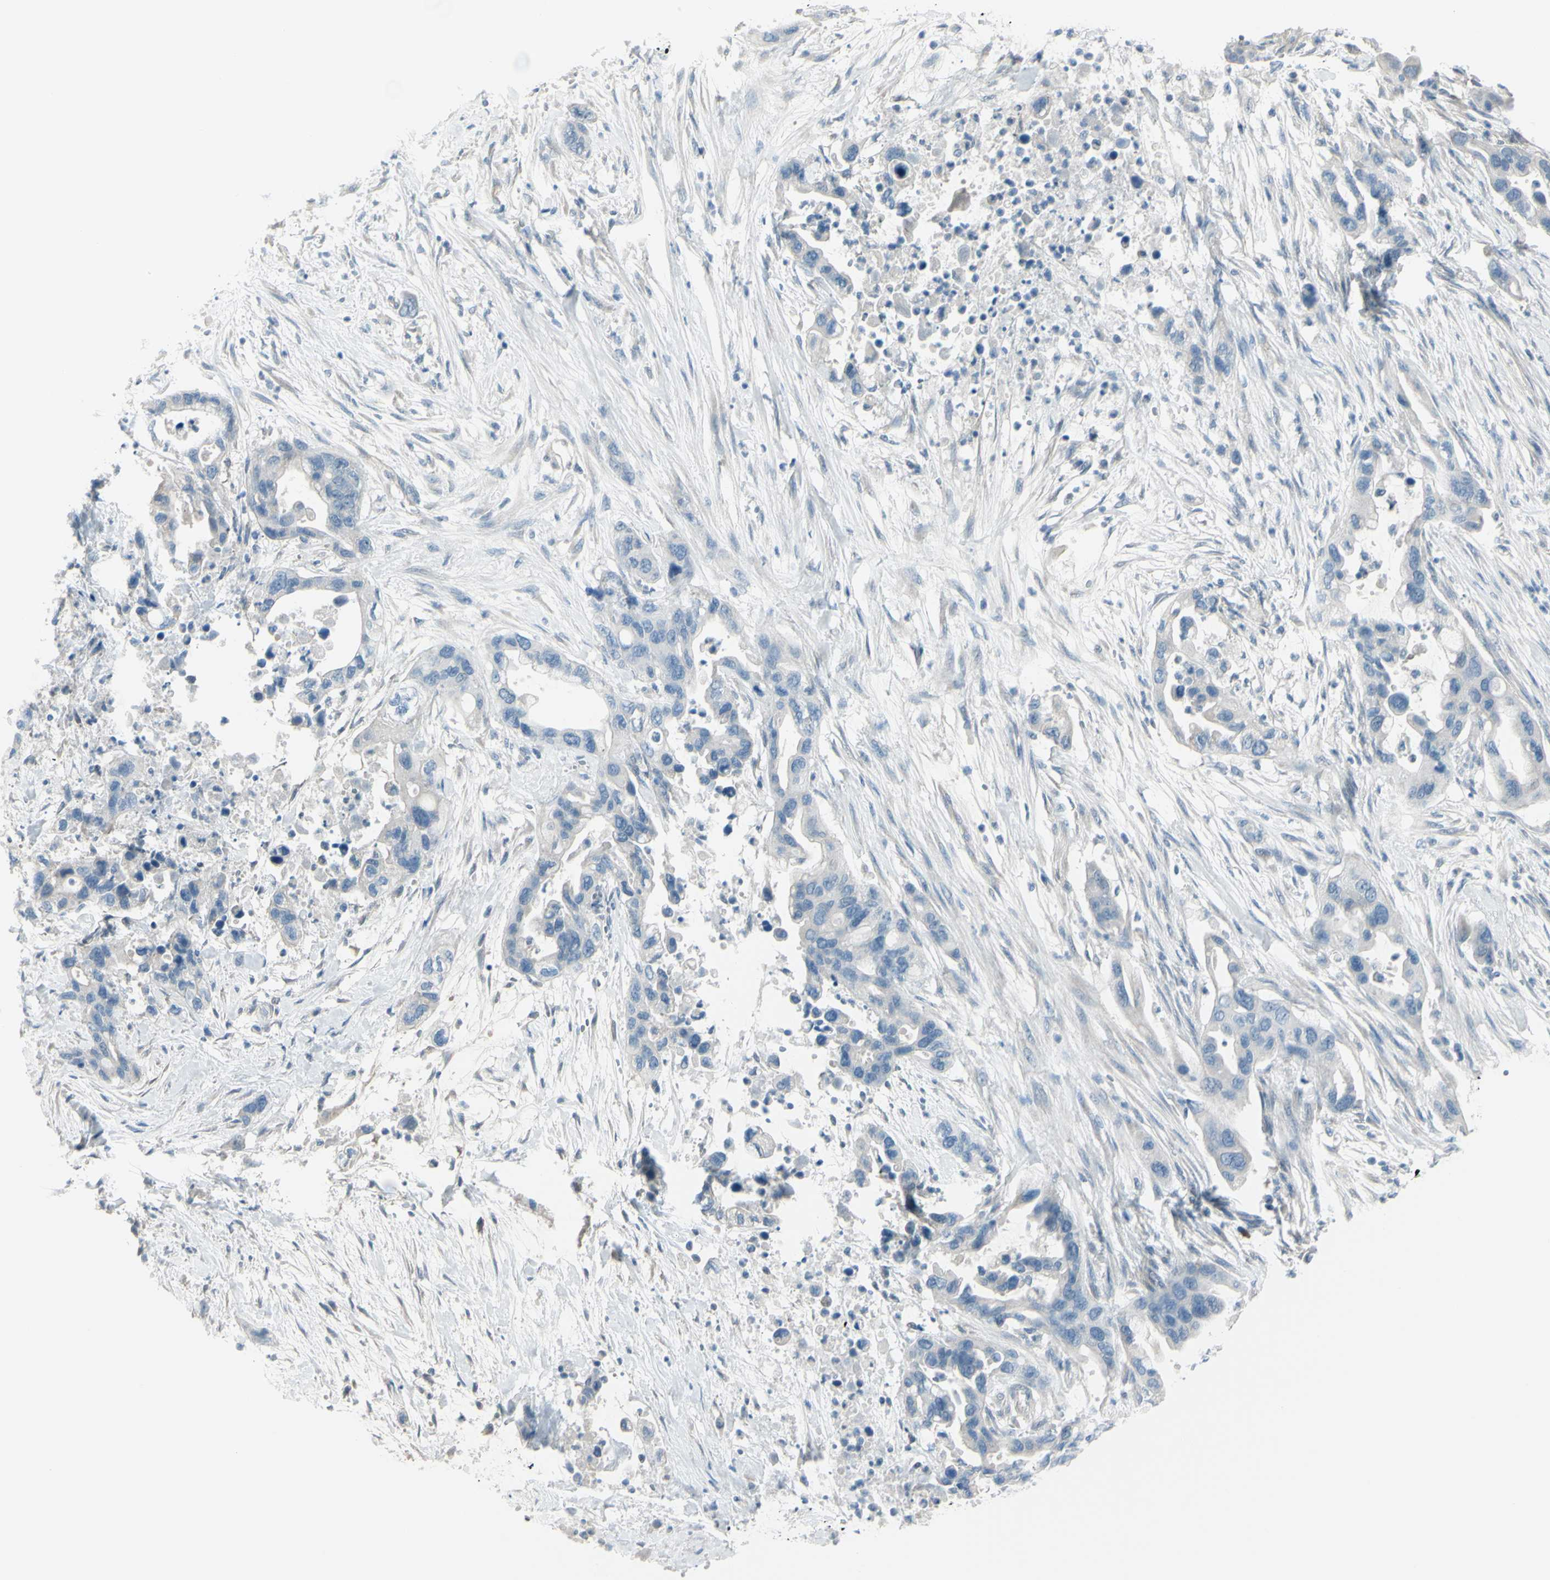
{"staining": {"intensity": "negative", "quantity": "none", "location": "none"}, "tissue": "pancreatic cancer", "cell_type": "Tumor cells", "image_type": "cancer", "snomed": [{"axis": "morphology", "description": "Adenocarcinoma, NOS"}, {"axis": "topography", "description": "Pancreas"}], "caption": "DAB (3,3'-diaminobenzidine) immunohistochemical staining of human pancreatic adenocarcinoma displays no significant positivity in tumor cells.", "gene": "GPR34", "patient": {"sex": "female", "age": 71}}